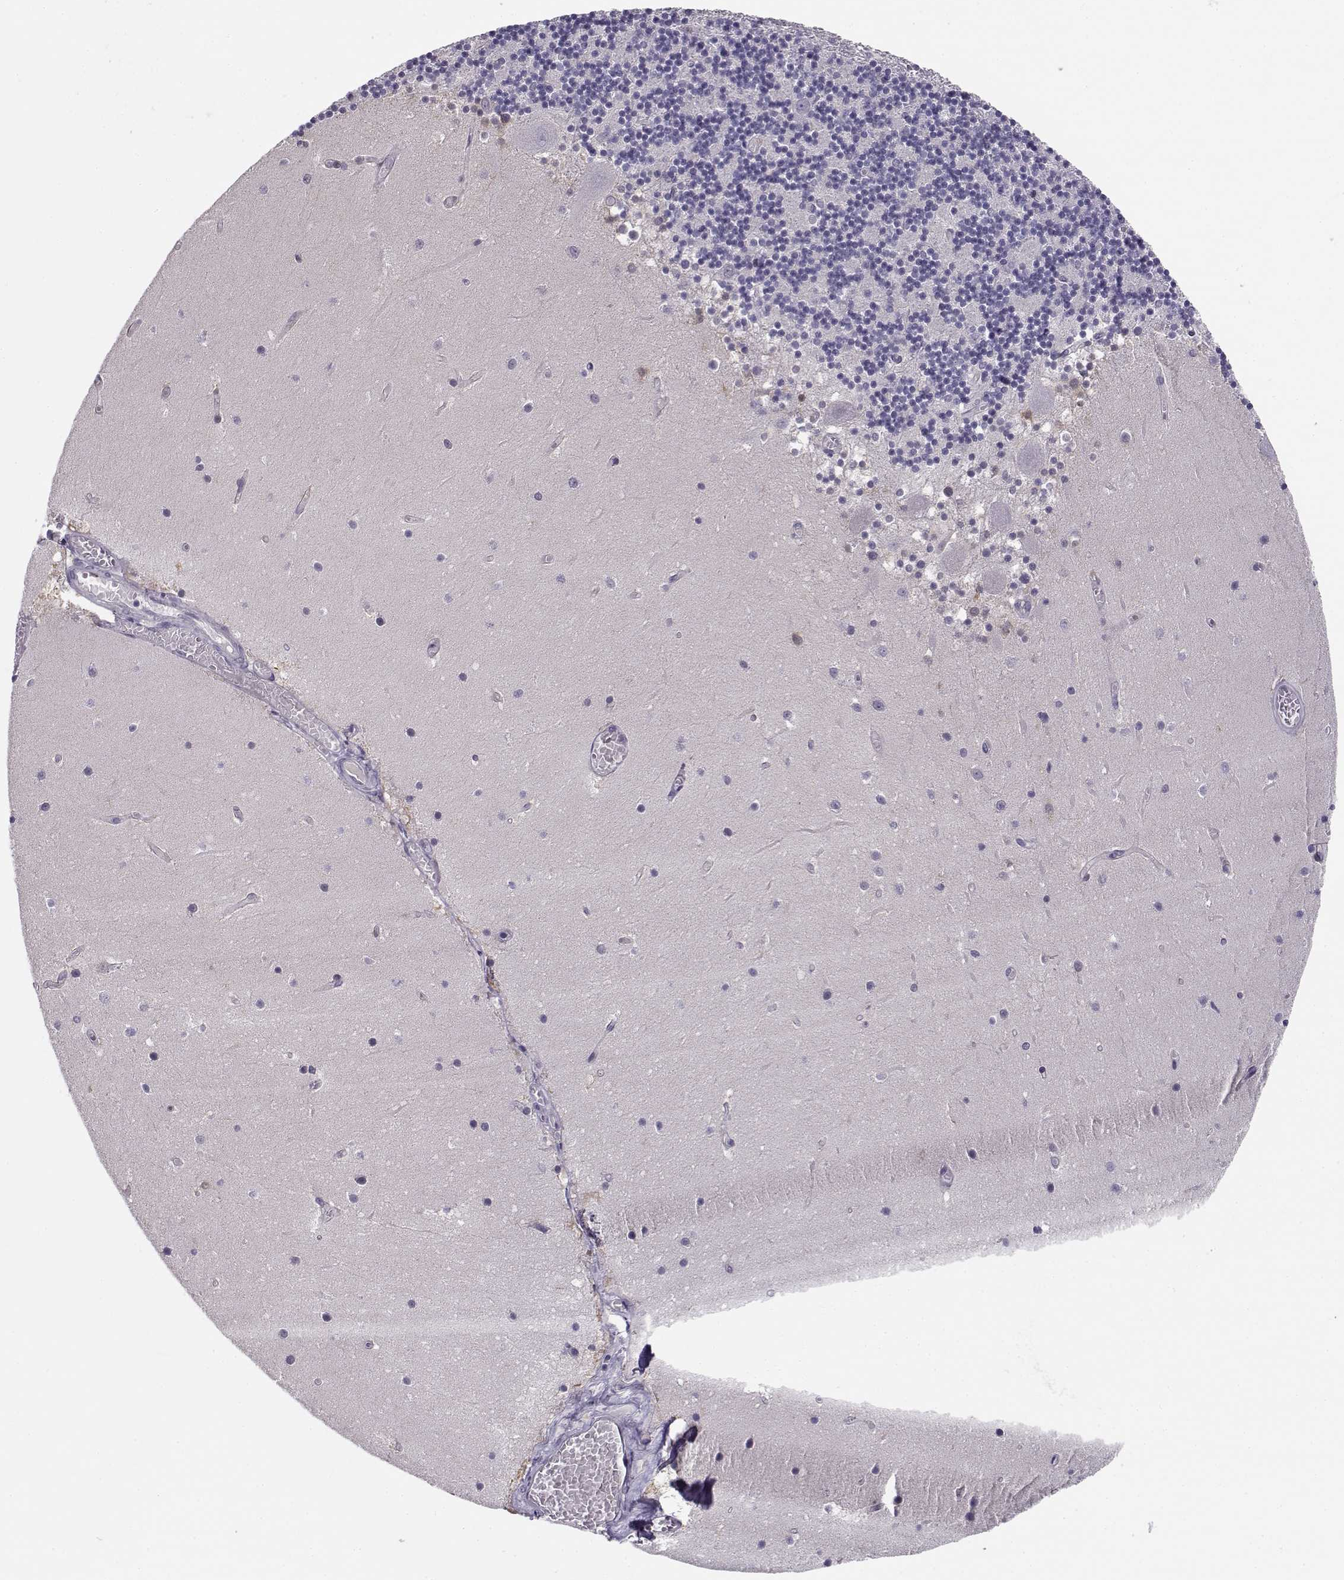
{"staining": {"intensity": "negative", "quantity": "none", "location": "none"}, "tissue": "cerebellum", "cell_type": "Cells in granular layer", "image_type": "normal", "snomed": [{"axis": "morphology", "description": "Normal tissue, NOS"}, {"axis": "topography", "description": "Cerebellum"}], "caption": "The micrograph reveals no staining of cells in granular layer in unremarkable cerebellum. (Stains: DAB (3,3'-diaminobenzidine) IHC with hematoxylin counter stain, Microscopy: brightfield microscopy at high magnification).", "gene": "C16orf86", "patient": {"sex": "female", "age": 28}}